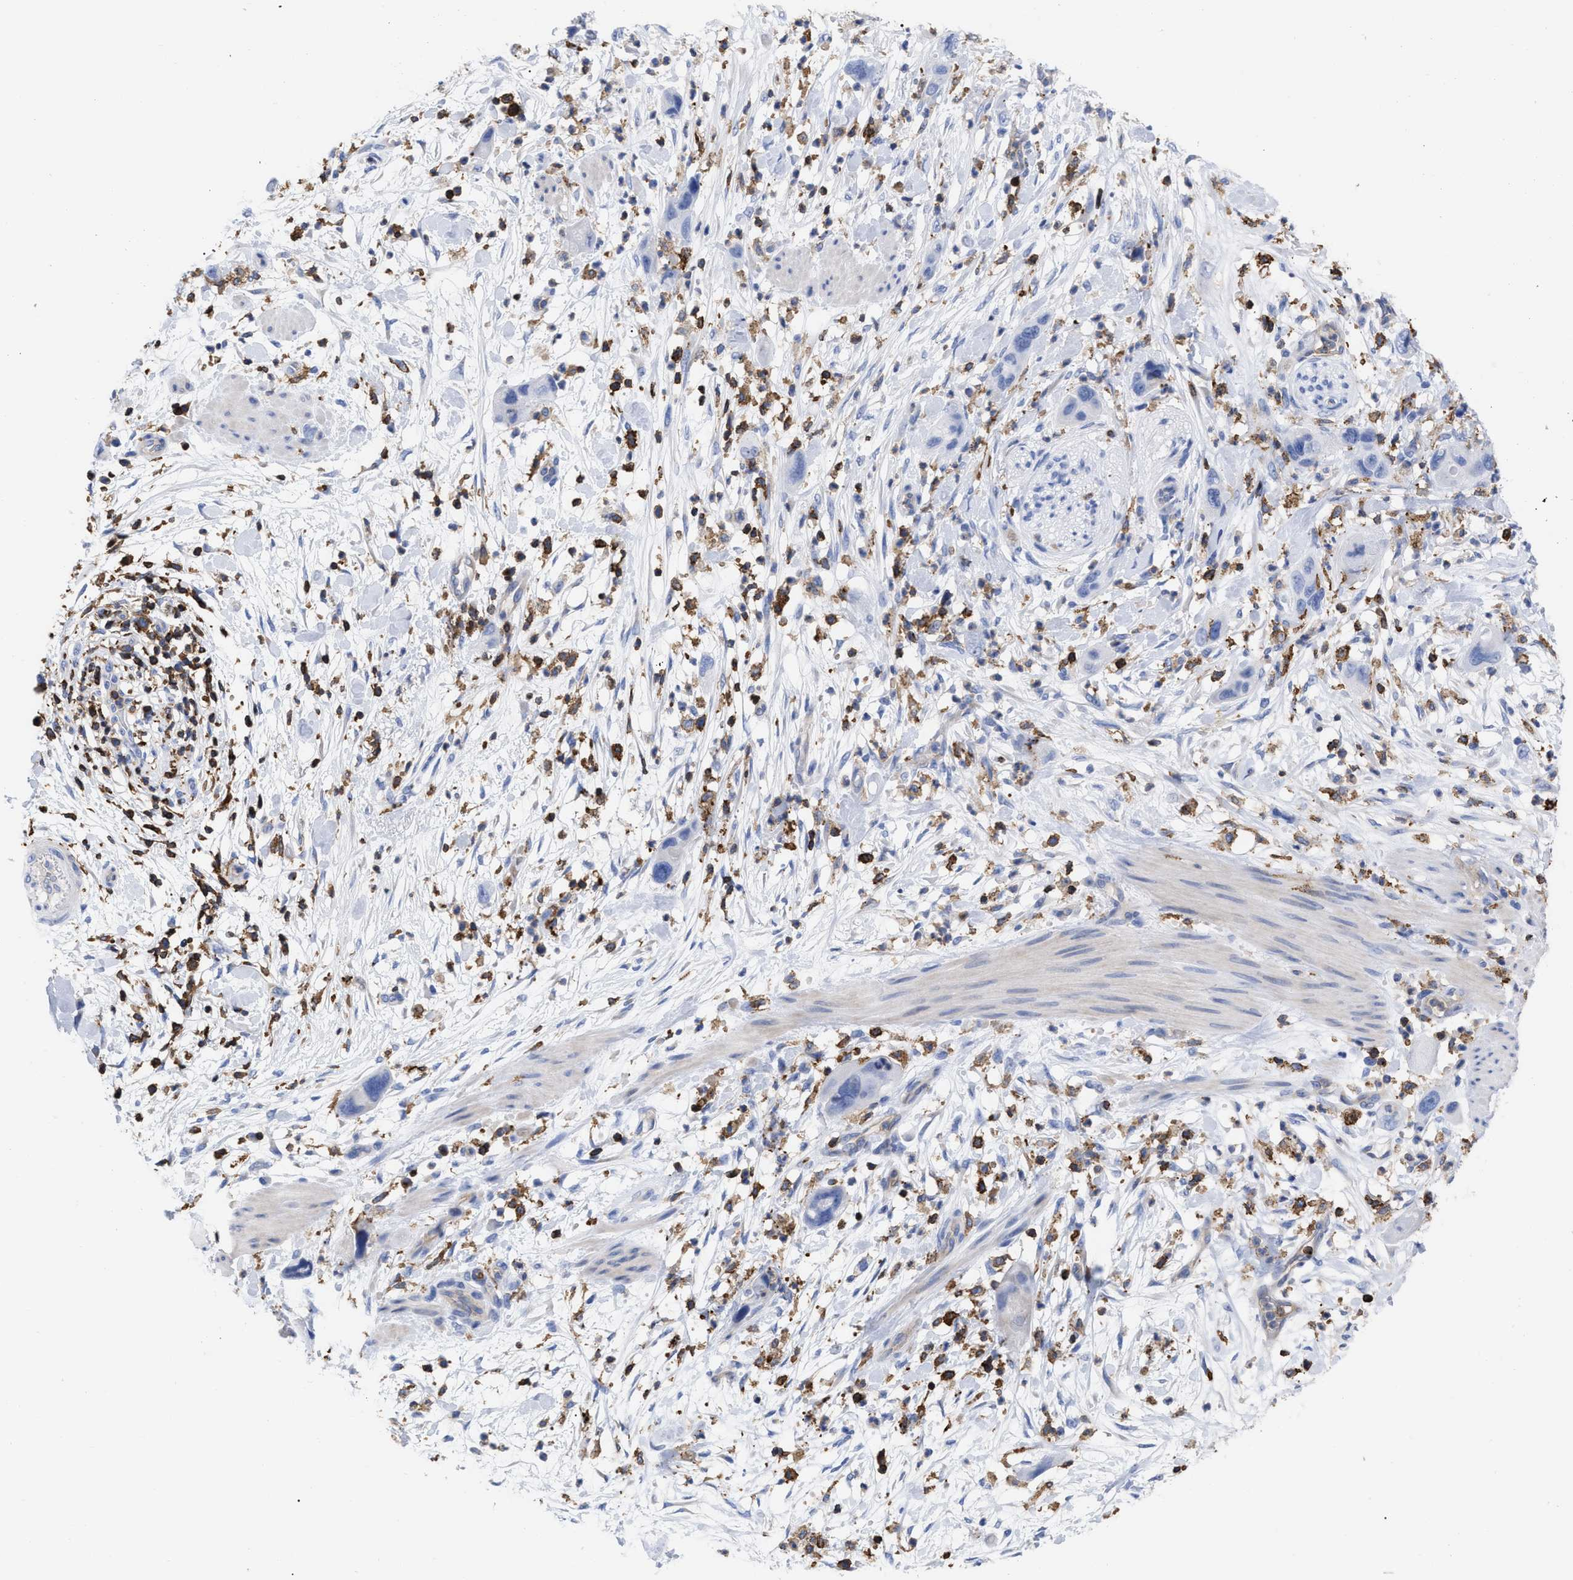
{"staining": {"intensity": "negative", "quantity": "none", "location": "none"}, "tissue": "pancreatic cancer", "cell_type": "Tumor cells", "image_type": "cancer", "snomed": [{"axis": "morphology", "description": "Adenocarcinoma, NOS"}, {"axis": "topography", "description": "Pancreas"}], "caption": "IHC of adenocarcinoma (pancreatic) shows no staining in tumor cells.", "gene": "HCLS1", "patient": {"sex": "female", "age": 71}}